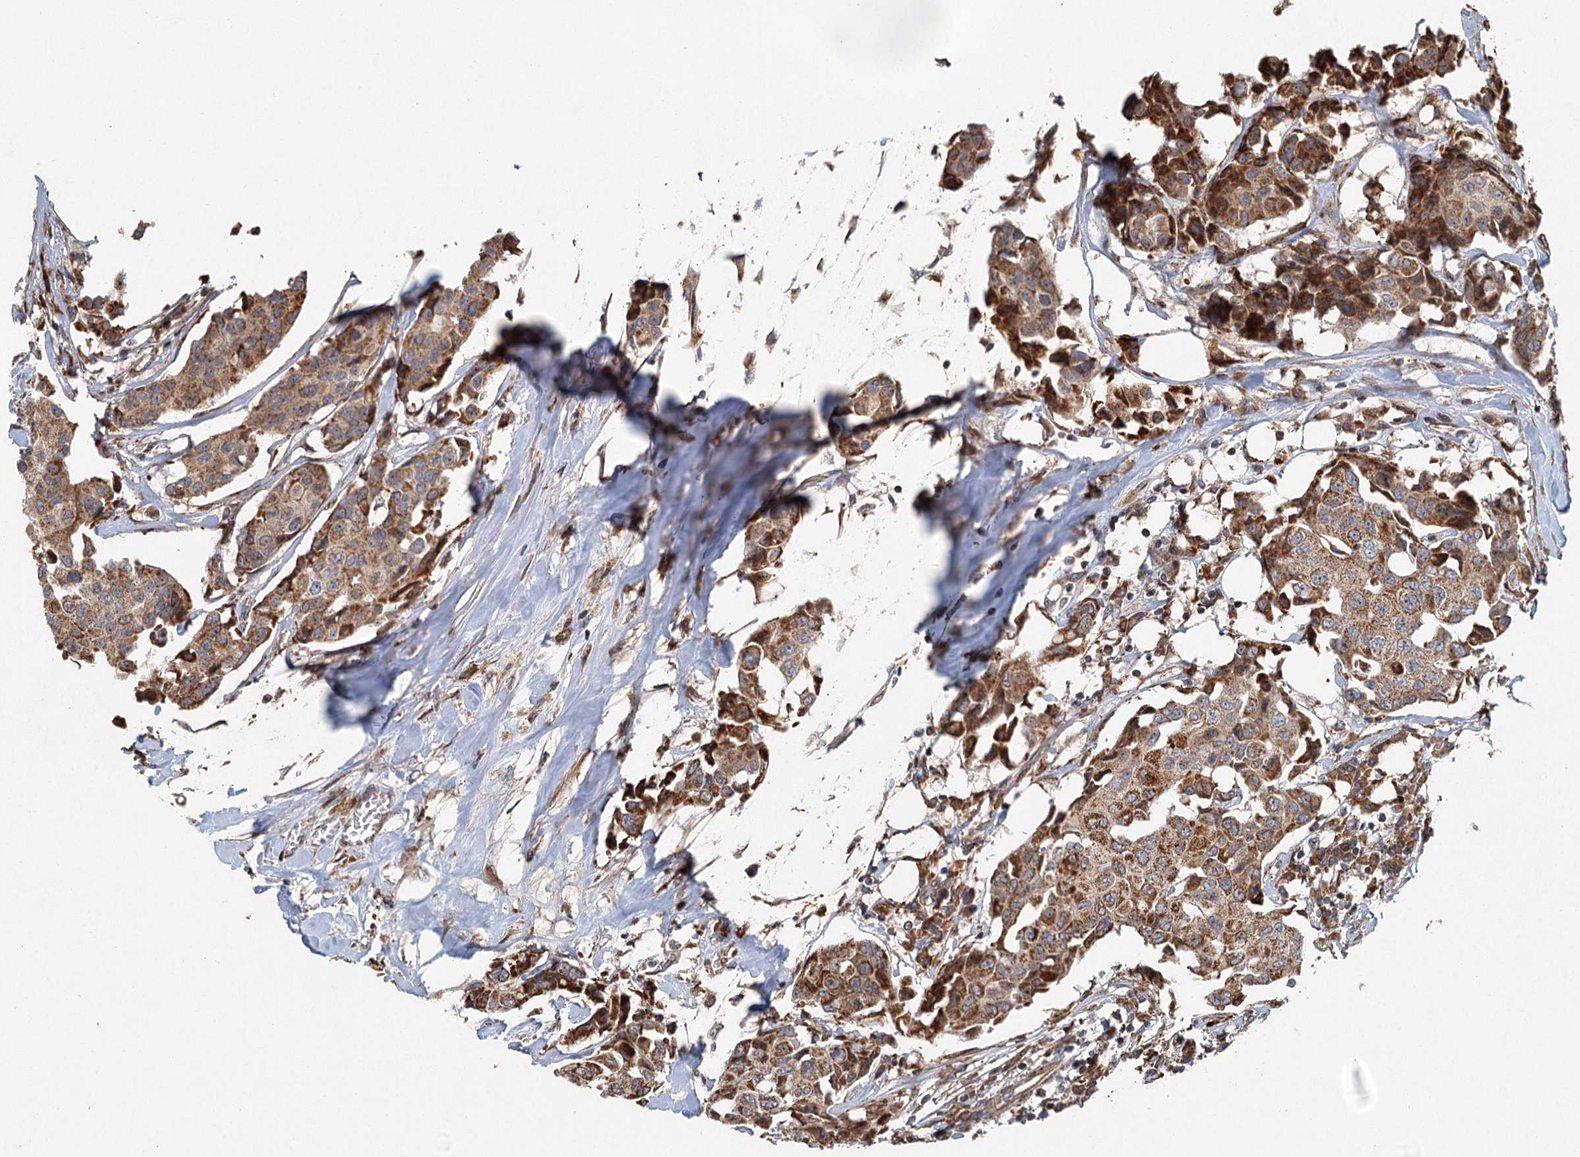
{"staining": {"intensity": "moderate", "quantity": ">75%", "location": "cytoplasmic/membranous"}, "tissue": "breast cancer", "cell_type": "Tumor cells", "image_type": "cancer", "snomed": [{"axis": "morphology", "description": "Duct carcinoma"}, {"axis": "topography", "description": "Breast"}], "caption": "Human breast cancer (infiltrating ductal carcinoma) stained with a protein marker demonstrates moderate staining in tumor cells.", "gene": "SRPX2", "patient": {"sex": "female", "age": 80}}